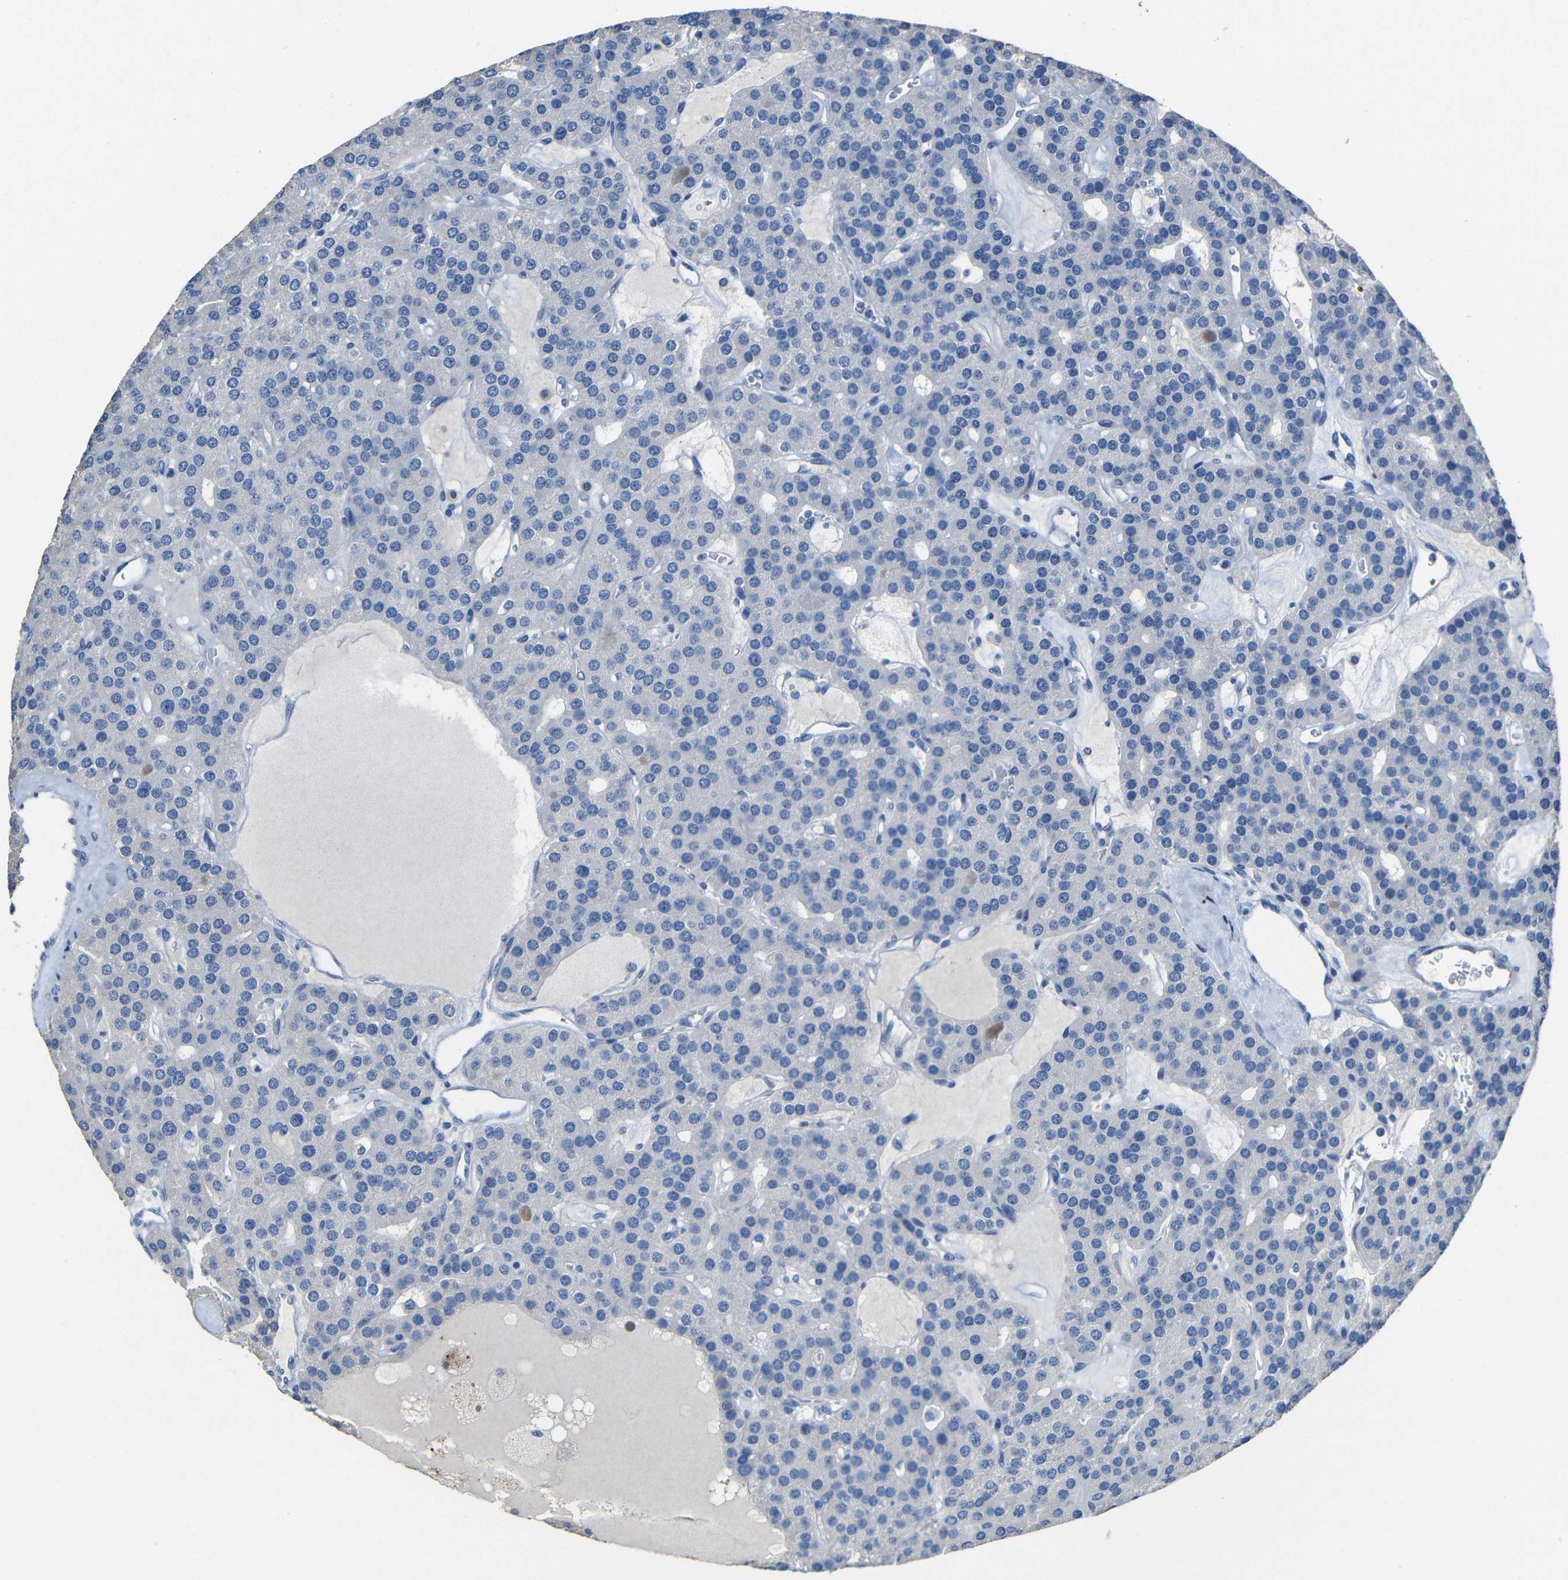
{"staining": {"intensity": "negative", "quantity": "none", "location": "none"}, "tissue": "parathyroid gland", "cell_type": "Glandular cells", "image_type": "normal", "snomed": [{"axis": "morphology", "description": "Normal tissue, NOS"}, {"axis": "morphology", "description": "Adenoma, NOS"}, {"axis": "topography", "description": "Parathyroid gland"}], "caption": "DAB (3,3'-diaminobenzidine) immunohistochemical staining of unremarkable parathyroid gland reveals no significant positivity in glandular cells.", "gene": "ACKR2", "patient": {"sex": "female", "age": 86}}